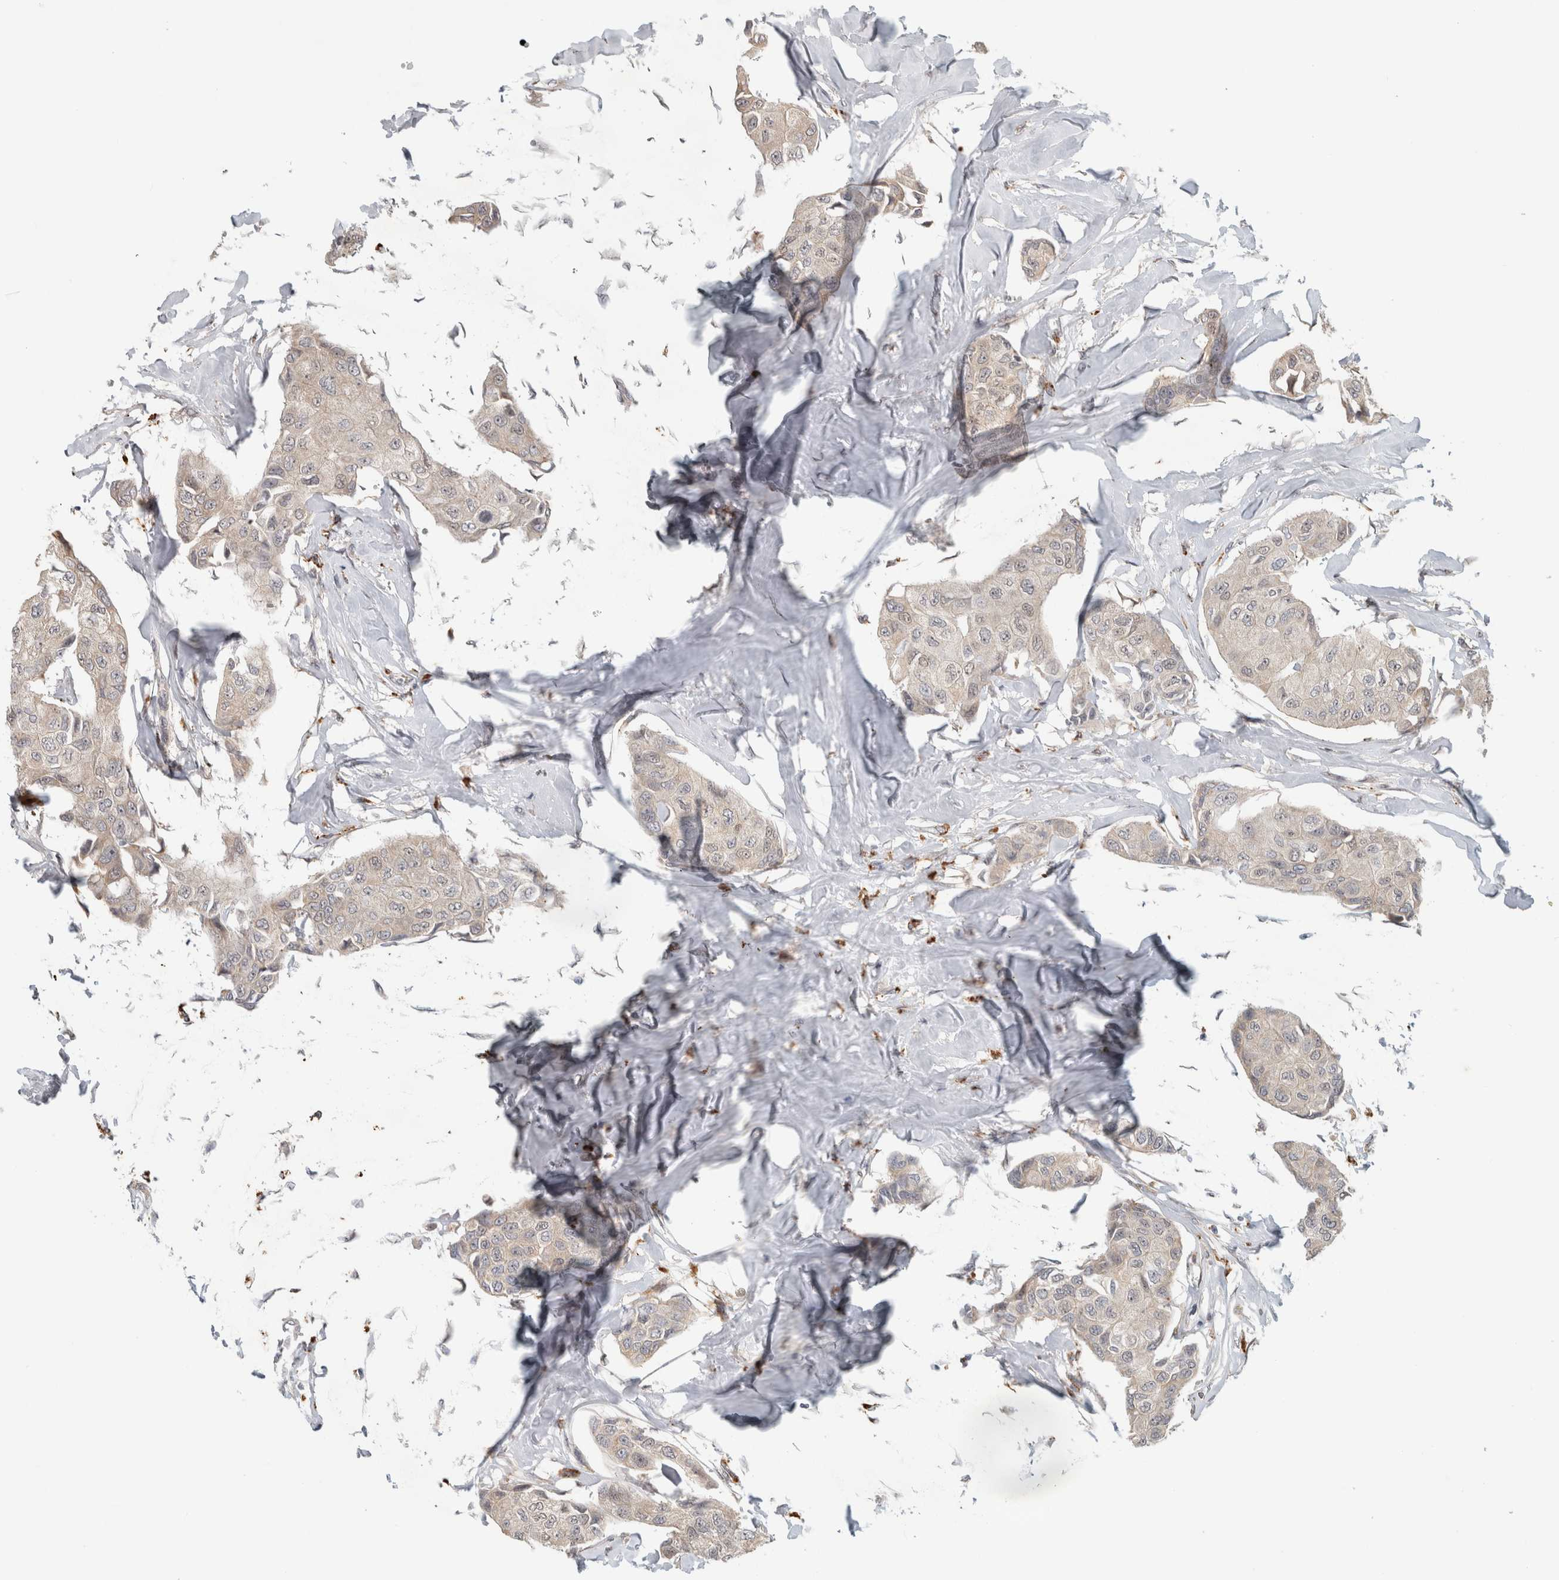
{"staining": {"intensity": "weak", "quantity": "<25%", "location": "cytoplasmic/membranous"}, "tissue": "breast cancer", "cell_type": "Tumor cells", "image_type": "cancer", "snomed": [{"axis": "morphology", "description": "Duct carcinoma"}, {"axis": "topography", "description": "Breast"}], "caption": "A high-resolution photomicrograph shows IHC staining of breast invasive ductal carcinoma, which shows no significant positivity in tumor cells.", "gene": "NAB2", "patient": {"sex": "female", "age": 80}}